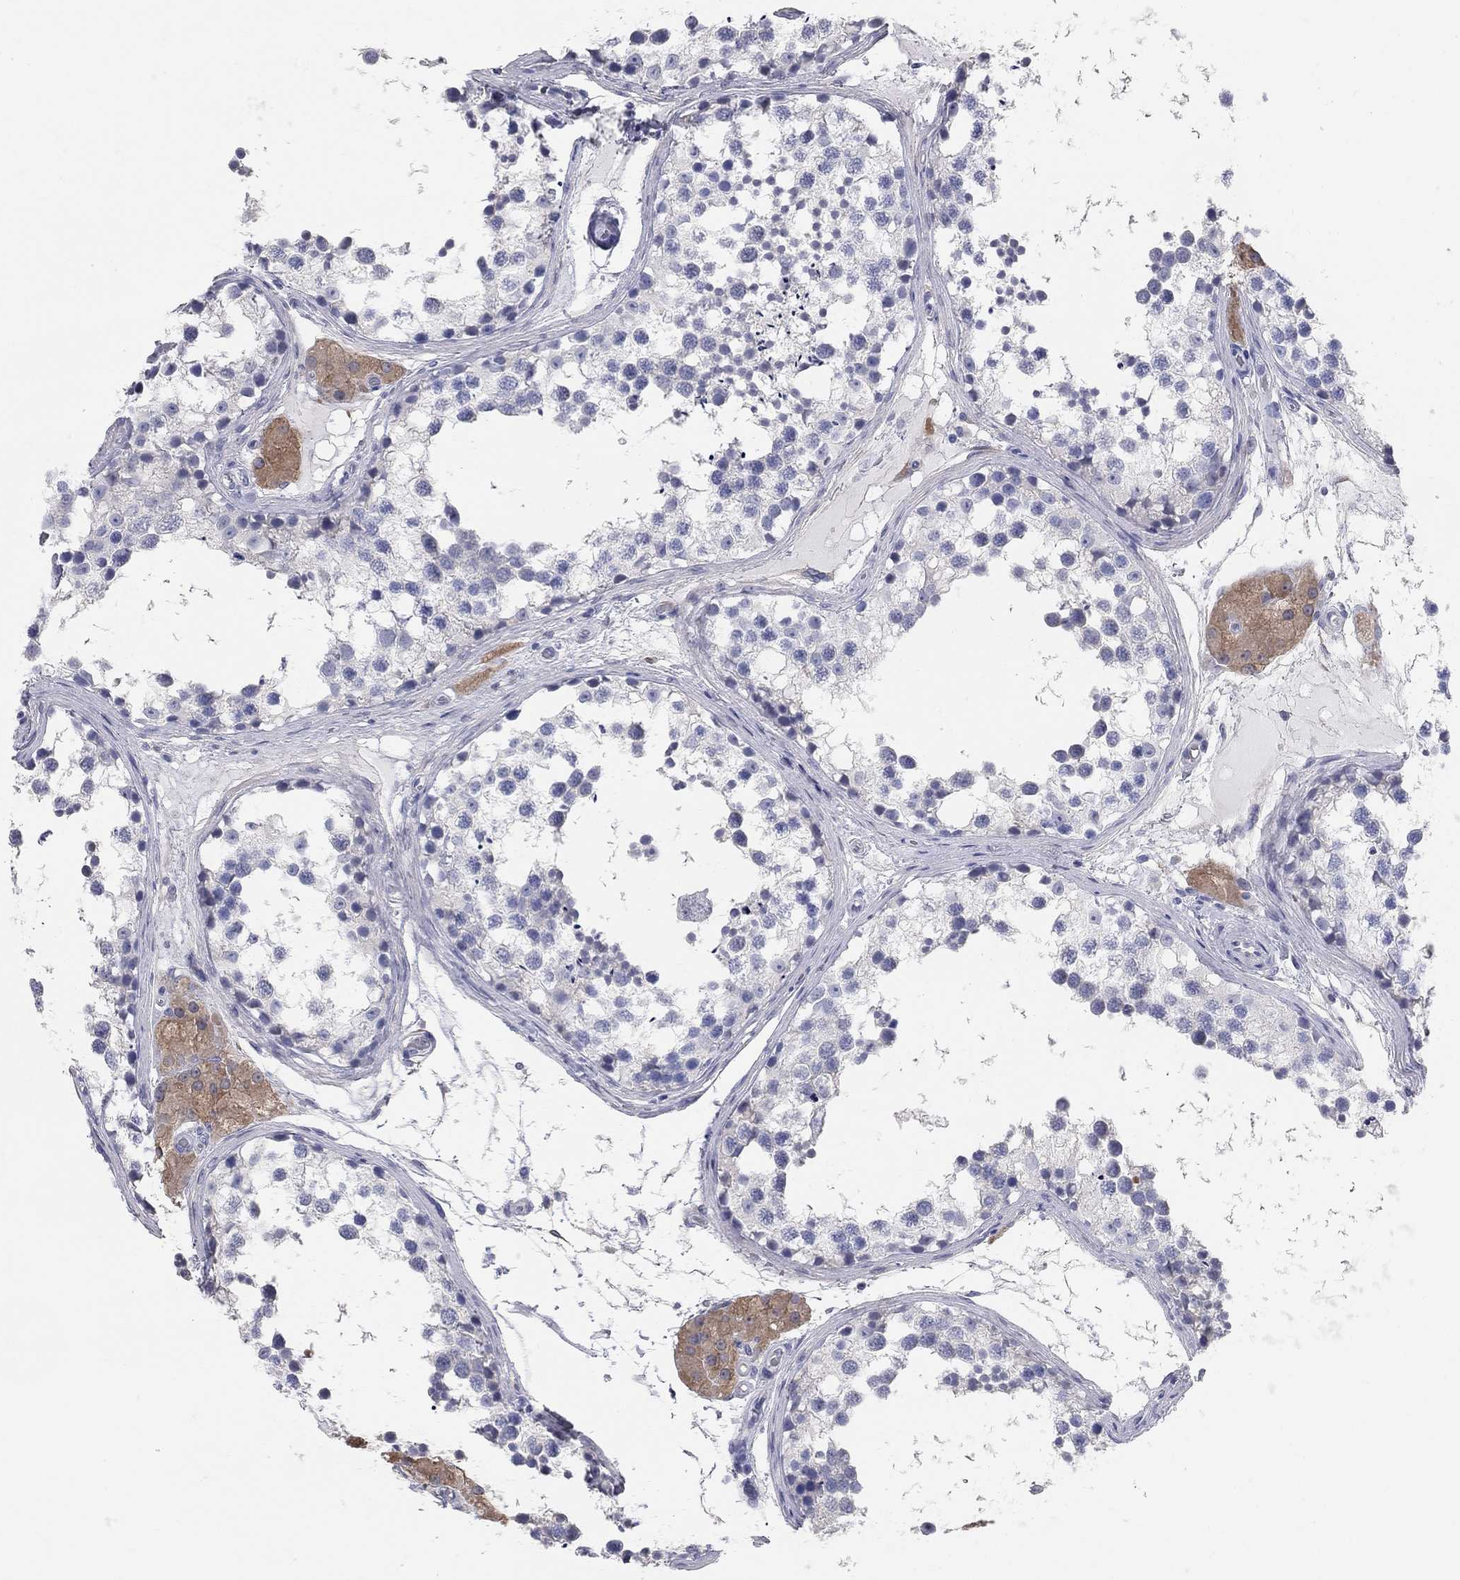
{"staining": {"intensity": "negative", "quantity": "none", "location": "none"}, "tissue": "testis", "cell_type": "Cells in seminiferous ducts", "image_type": "normal", "snomed": [{"axis": "morphology", "description": "Normal tissue, NOS"}, {"axis": "morphology", "description": "Seminoma, NOS"}, {"axis": "topography", "description": "Testis"}], "caption": "A high-resolution micrograph shows IHC staining of unremarkable testis, which shows no significant positivity in cells in seminiferous ducts.", "gene": "AOX1", "patient": {"sex": "male", "age": 65}}